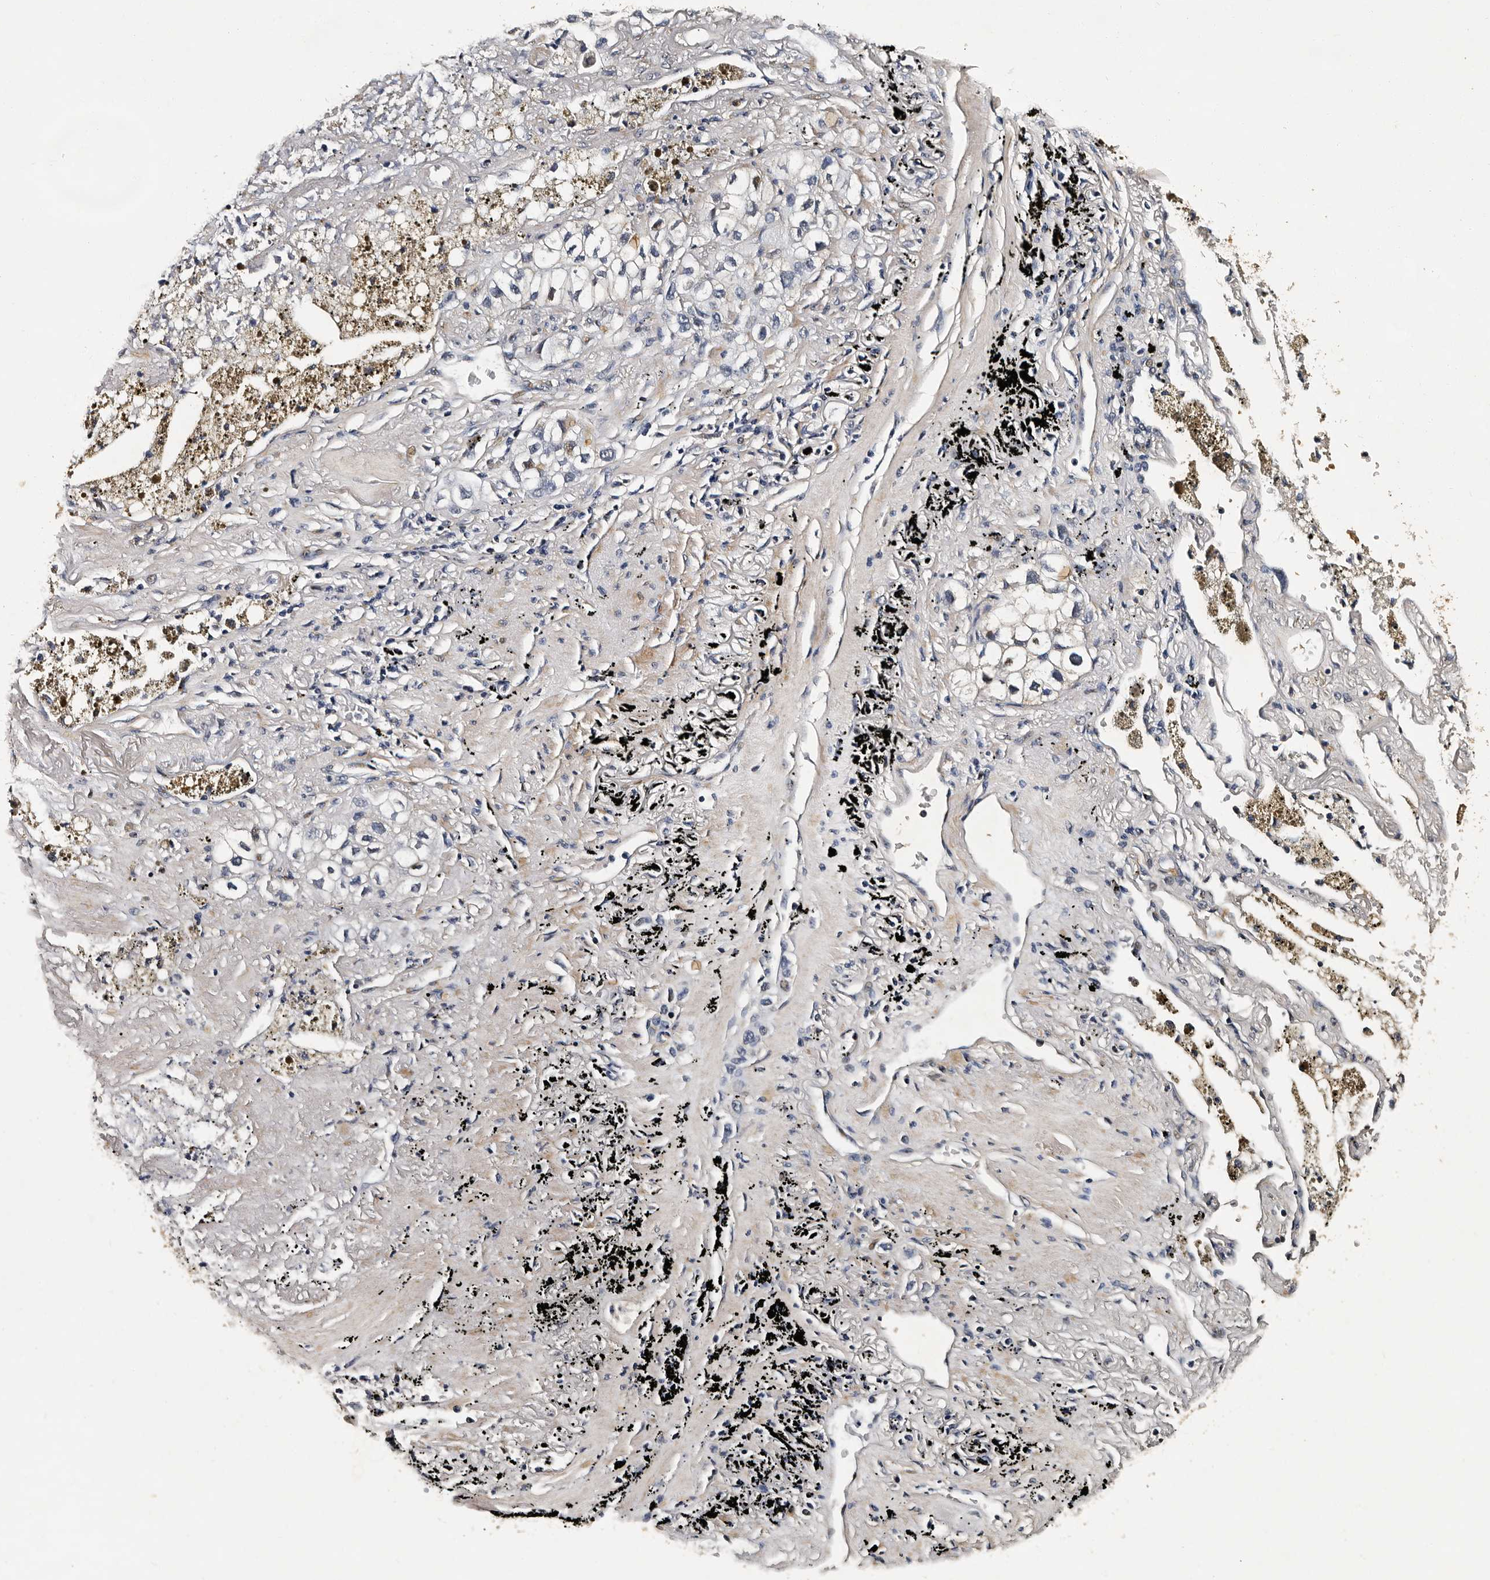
{"staining": {"intensity": "negative", "quantity": "none", "location": "none"}, "tissue": "lung cancer", "cell_type": "Tumor cells", "image_type": "cancer", "snomed": [{"axis": "morphology", "description": "Adenocarcinoma, NOS"}, {"axis": "topography", "description": "Lung"}], "caption": "This is an IHC photomicrograph of lung cancer (adenocarcinoma). There is no expression in tumor cells.", "gene": "CPNE3", "patient": {"sex": "male", "age": 63}}